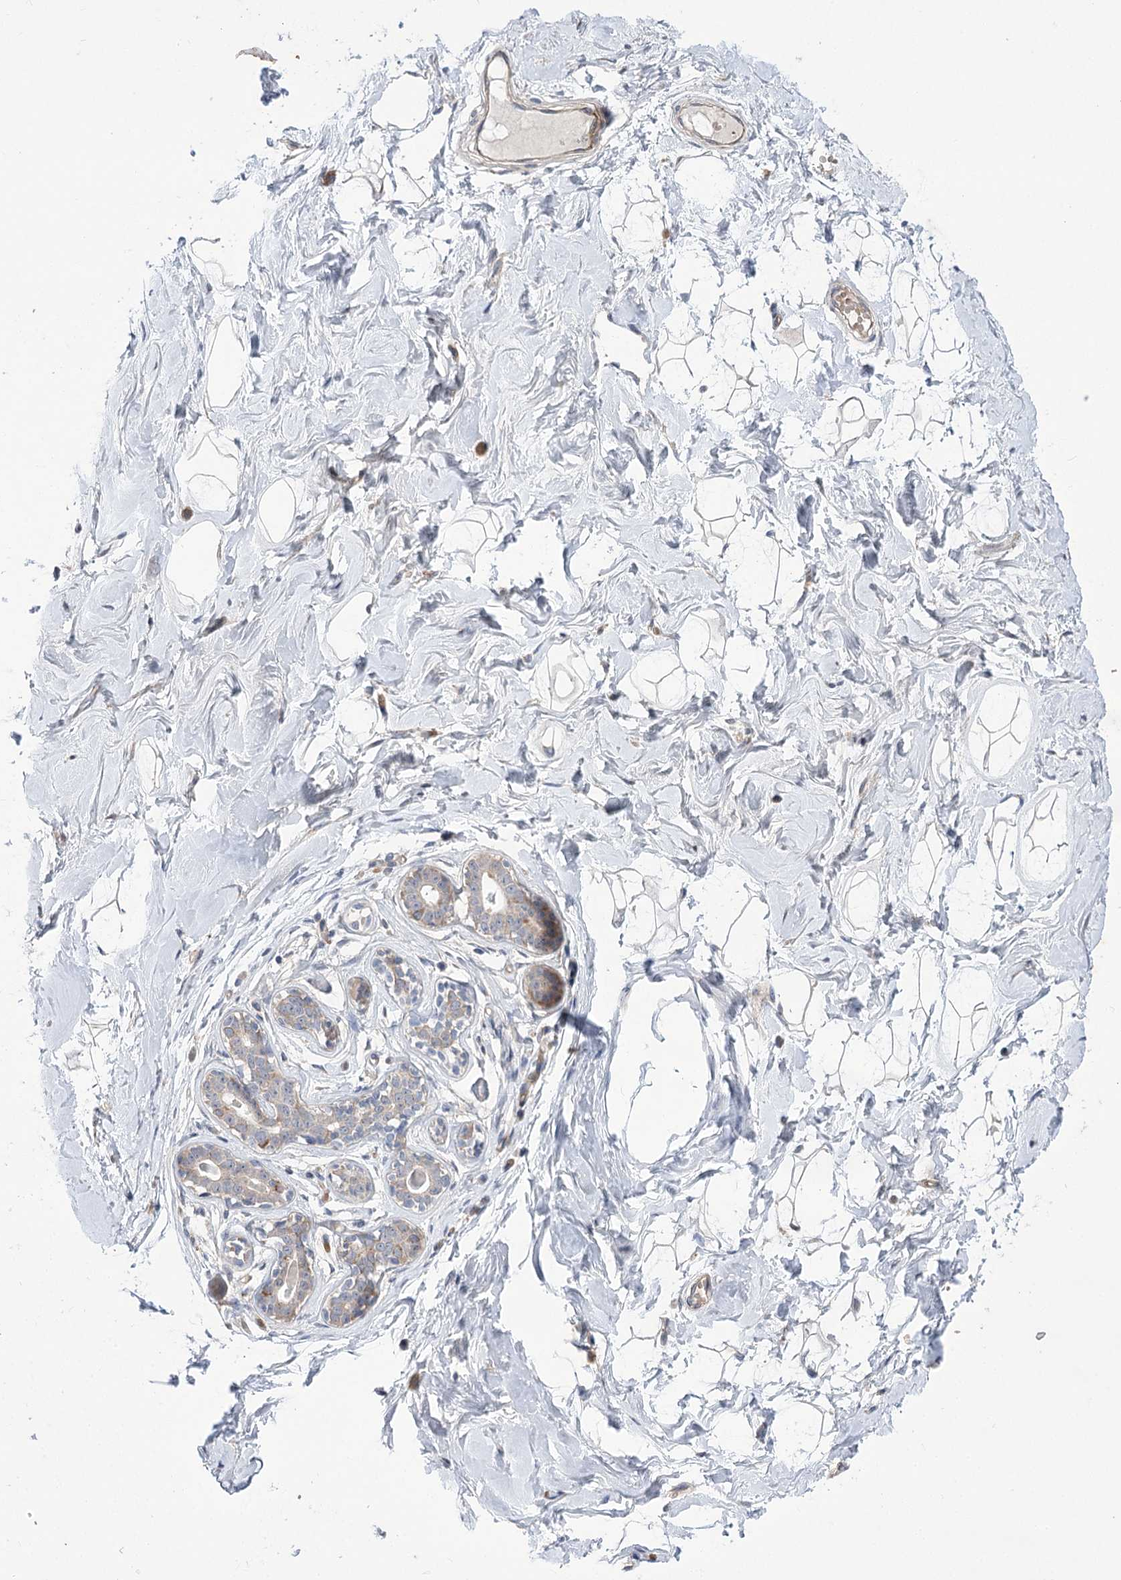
{"staining": {"intensity": "negative", "quantity": "none", "location": "none"}, "tissue": "breast", "cell_type": "Adipocytes", "image_type": "normal", "snomed": [{"axis": "morphology", "description": "Normal tissue, NOS"}, {"axis": "morphology", "description": "Adenoma, NOS"}, {"axis": "topography", "description": "Breast"}], "caption": "A photomicrograph of breast stained for a protein demonstrates no brown staining in adipocytes. (Stains: DAB immunohistochemistry (IHC) with hematoxylin counter stain, Microscopy: brightfield microscopy at high magnification).", "gene": "TRUB1", "patient": {"sex": "female", "age": 23}}